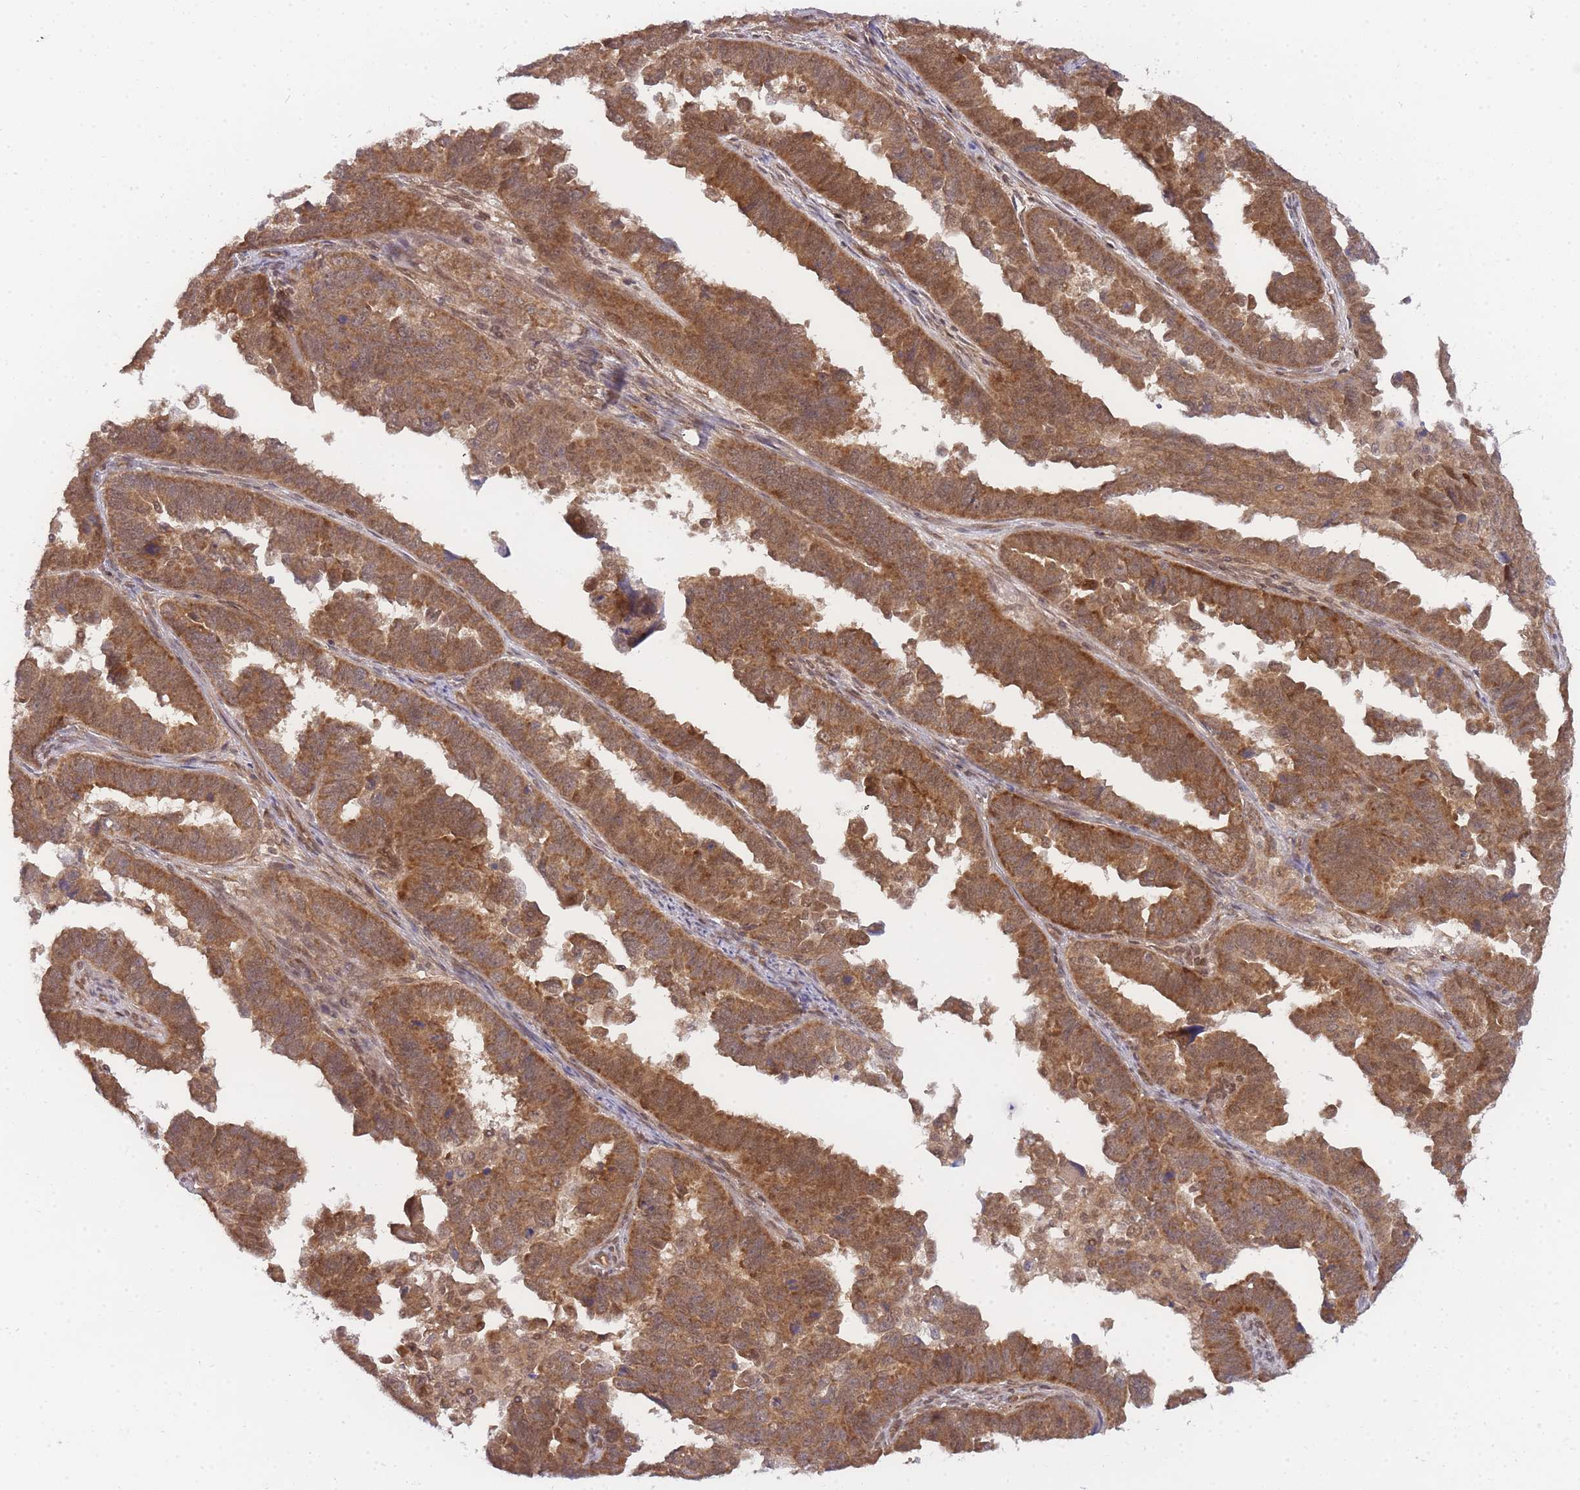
{"staining": {"intensity": "strong", "quantity": ">75%", "location": "cytoplasmic/membranous,nuclear"}, "tissue": "endometrial cancer", "cell_type": "Tumor cells", "image_type": "cancer", "snomed": [{"axis": "morphology", "description": "Adenocarcinoma, NOS"}, {"axis": "topography", "description": "Endometrium"}], "caption": "About >75% of tumor cells in human adenocarcinoma (endometrial) exhibit strong cytoplasmic/membranous and nuclear protein expression as visualized by brown immunohistochemical staining.", "gene": "KIAA1191", "patient": {"sex": "female", "age": 75}}